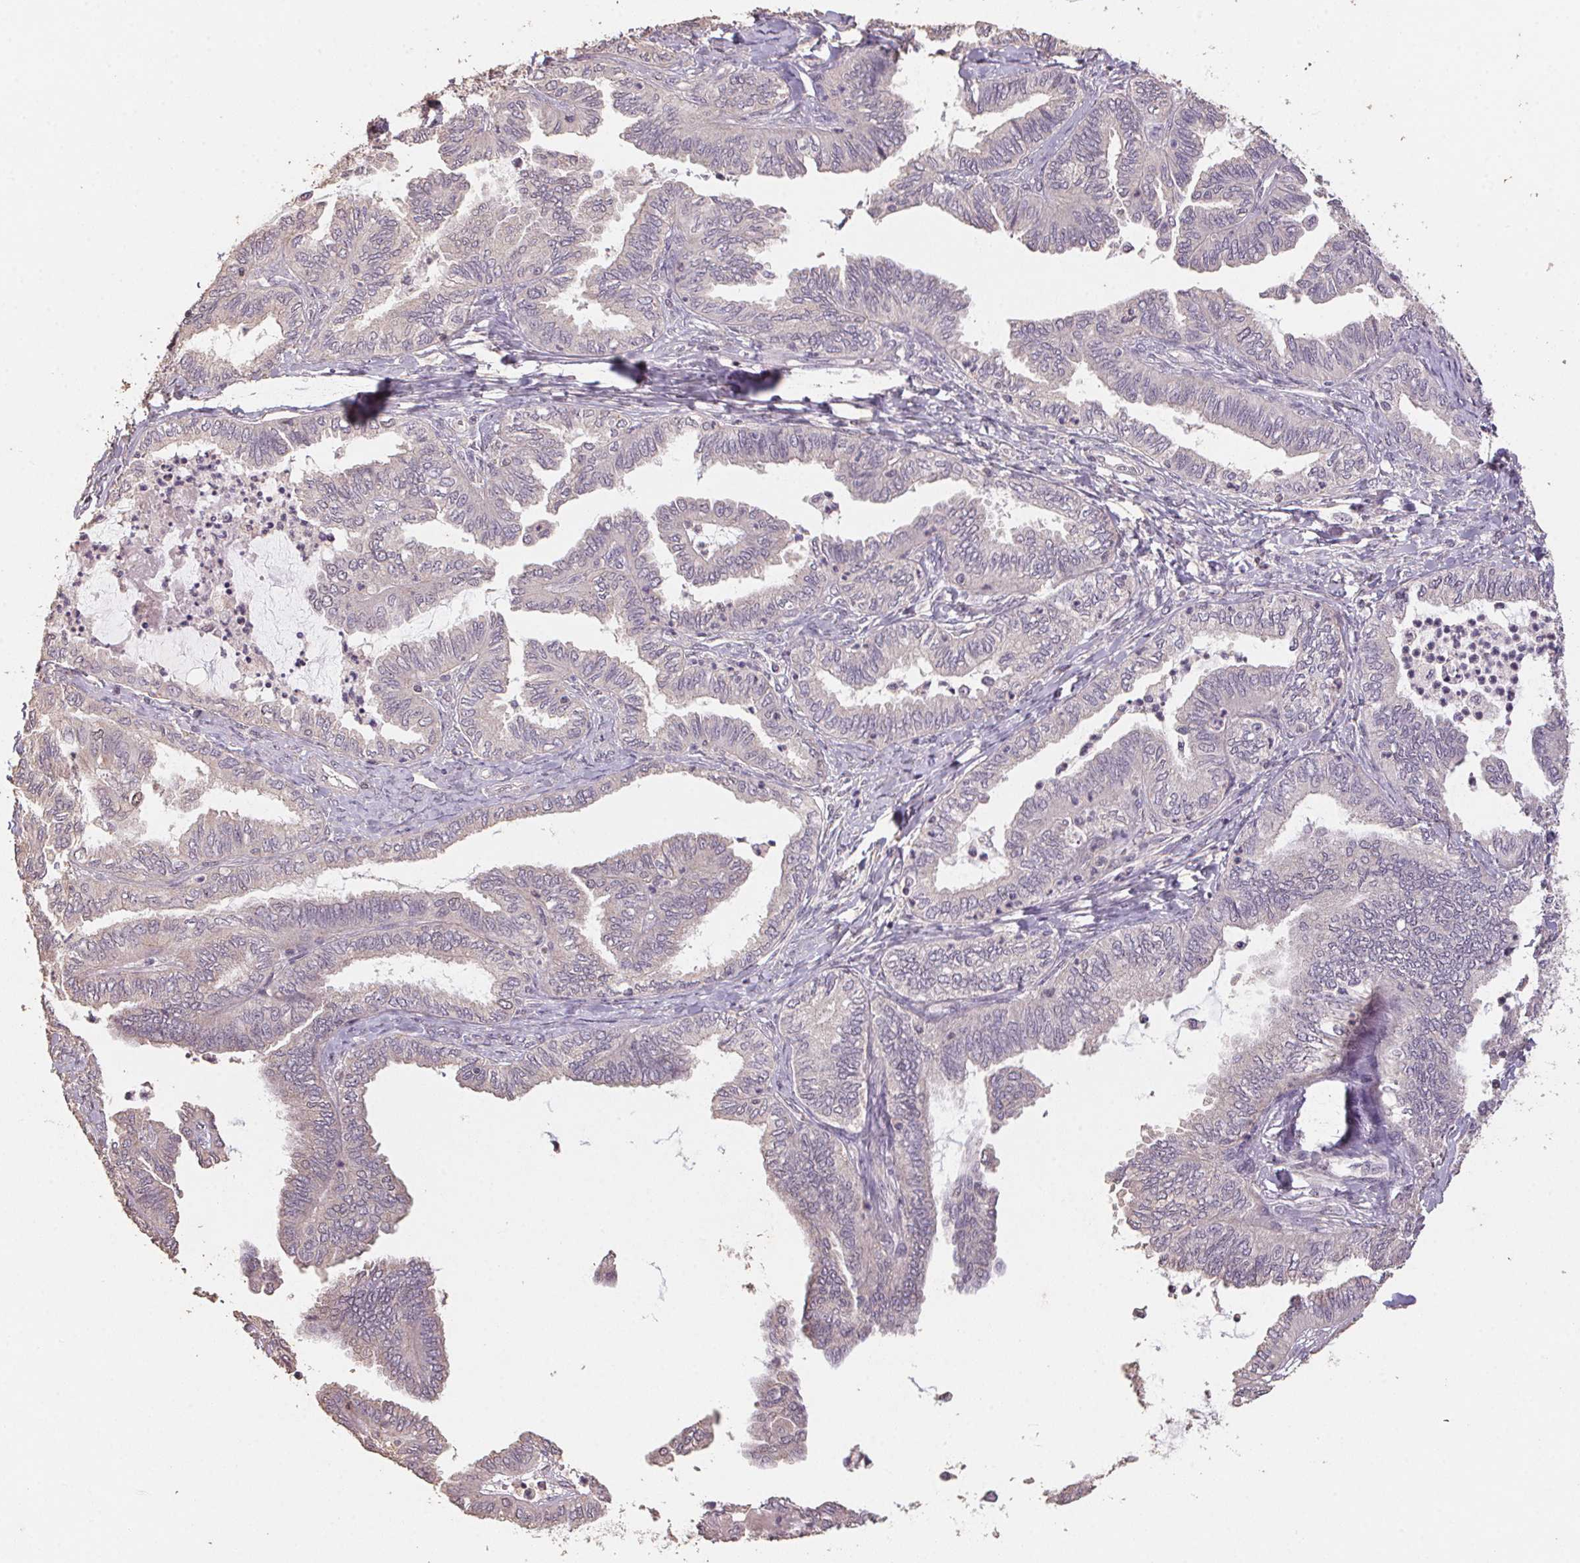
{"staining": {"intensity": "negative", "quantity": "none", "location": "none"}, "tissue": "ovarian cancer", "cell_type": "Tumor cells", "image_type": "cancer", "snomed": [{"axis": "morphology", "description": "Carcinoma, endometroid"}, {"axis": "topography", "description": "Ovary"}], "caption": "This is an immunohistochemistry micrograph of human endometroid carcinoma (ovarian). There is no staining in tumor cells.", "gene": "CENPF", "patient": {"sex": "female", "age": 70}}